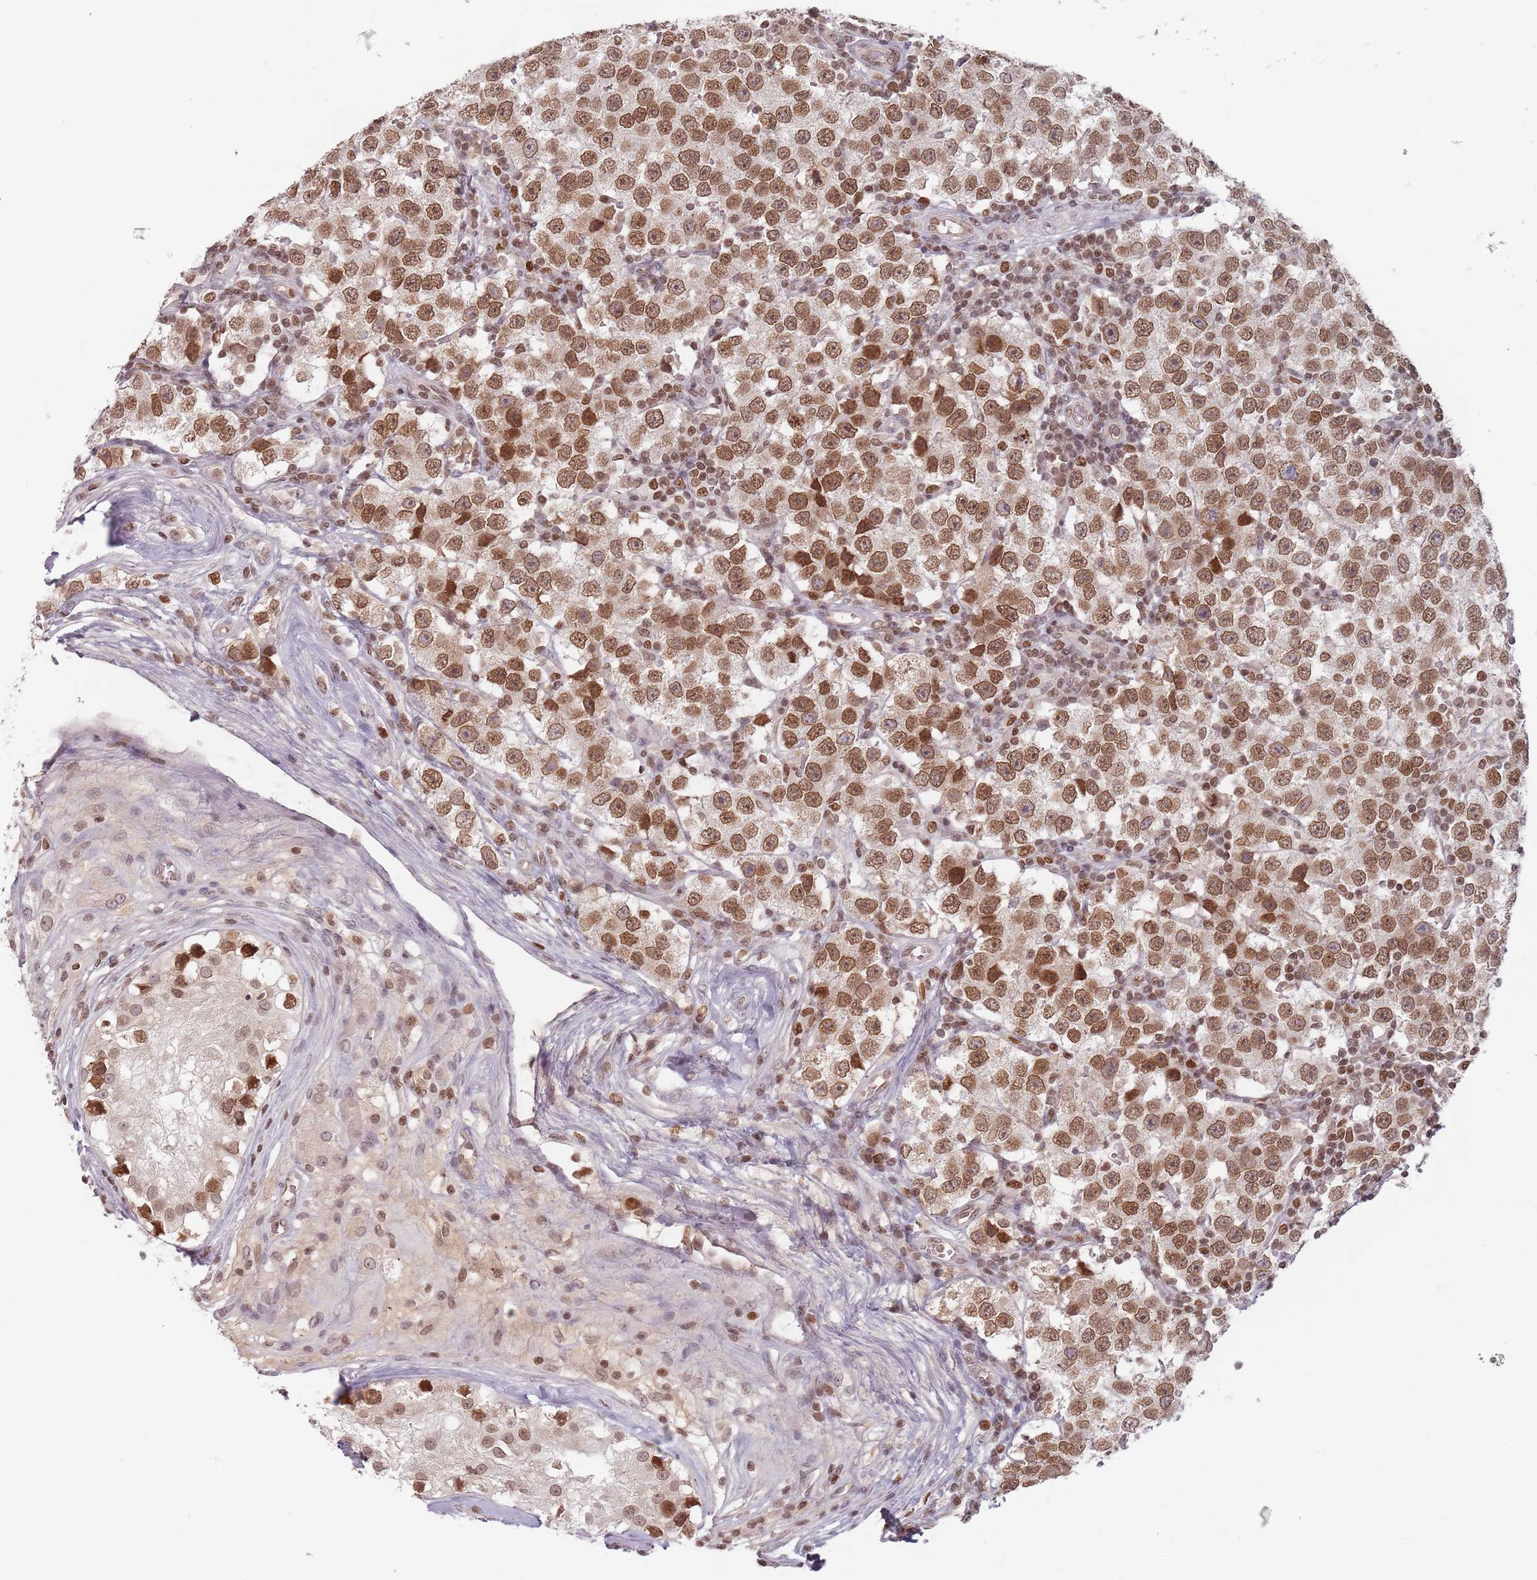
{"staining": {"intensity": "moderate", "quantity": ">75%", "location": "cytoplasmic/membranous,nuclear"}, "tissue": "testis cancer", "cell_type": "Tumor cells", "image_type": "cancer", "snomed": [{"axis": "morphology", "description": "Seminoma, NOS"}, {"axis": "topography", "description": "Testis"}], "caption": "A high-resolution histopathology image shows immunohistochemistry staining of testis seminoma, which exhibits moderate cytoplasmic/membranous and nuclear positivity in about >75% of tumor cells.", "gene": "NUP50", "patient": {"sex": "male", "age": 34}}